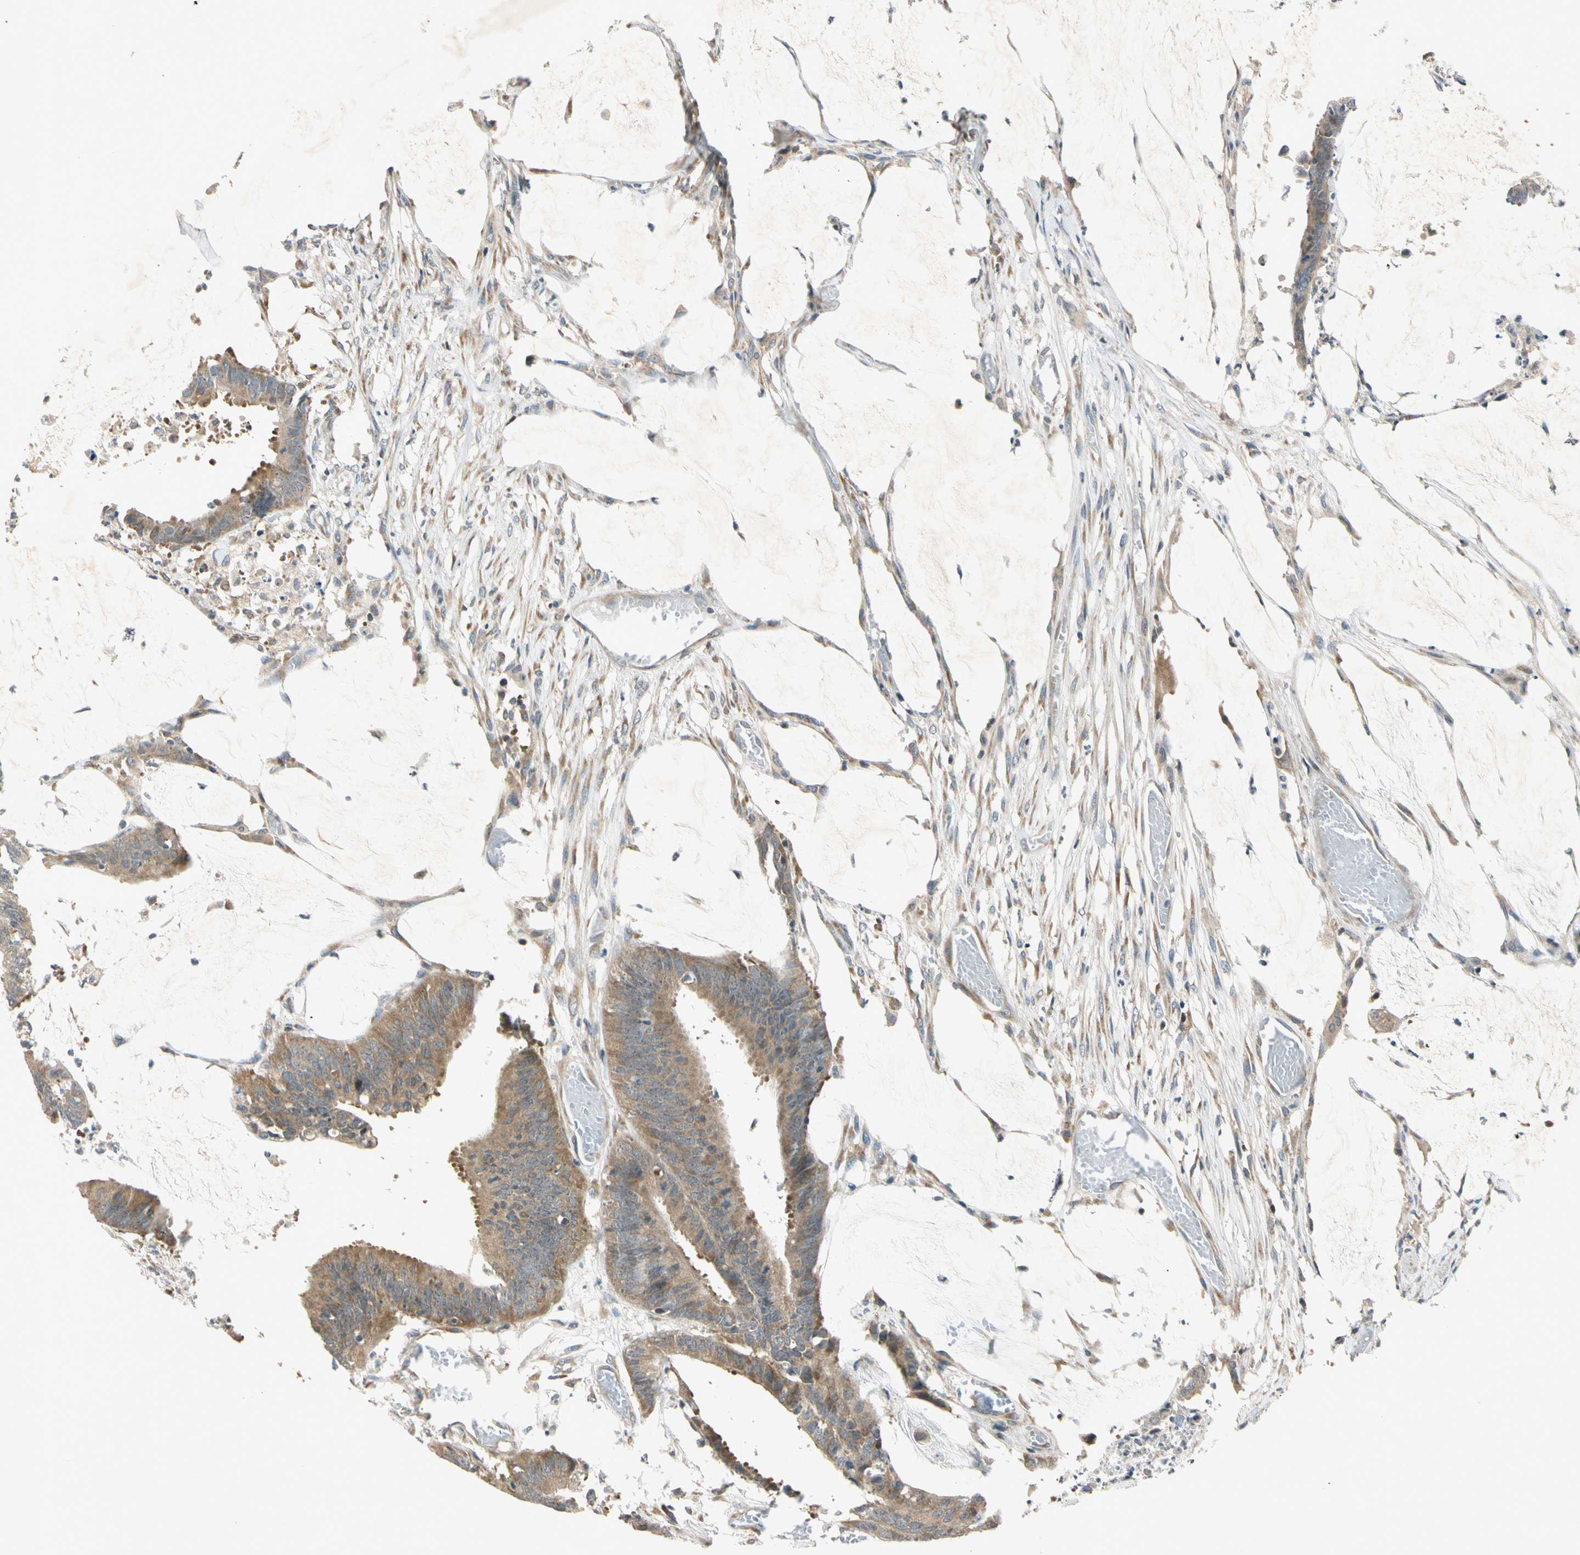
{"staining": {"intensity": "moderate", "quantity": ">75%", "location": "cytoplasmic/membranous"}, "tissue": "colorectal cancer", "cell_type": "Tumor cells", "image_type": "cancer", "snomed": [{"axis": "morphology", "description": "Adenocarcinoma, NOS"}, {"axis": "topography", "description": "Rectum"}], "caption": "DAB immunohistochemical staining of colorectal cancer displays moderate cytoplasmic/membranous protein staining in about >75% of tumor cells. (brown staining indicates protein expression, while blue staining denotes nuclei).", "gene": "RPS6KB2", "patient": {"sex": "female", "age": 66}}